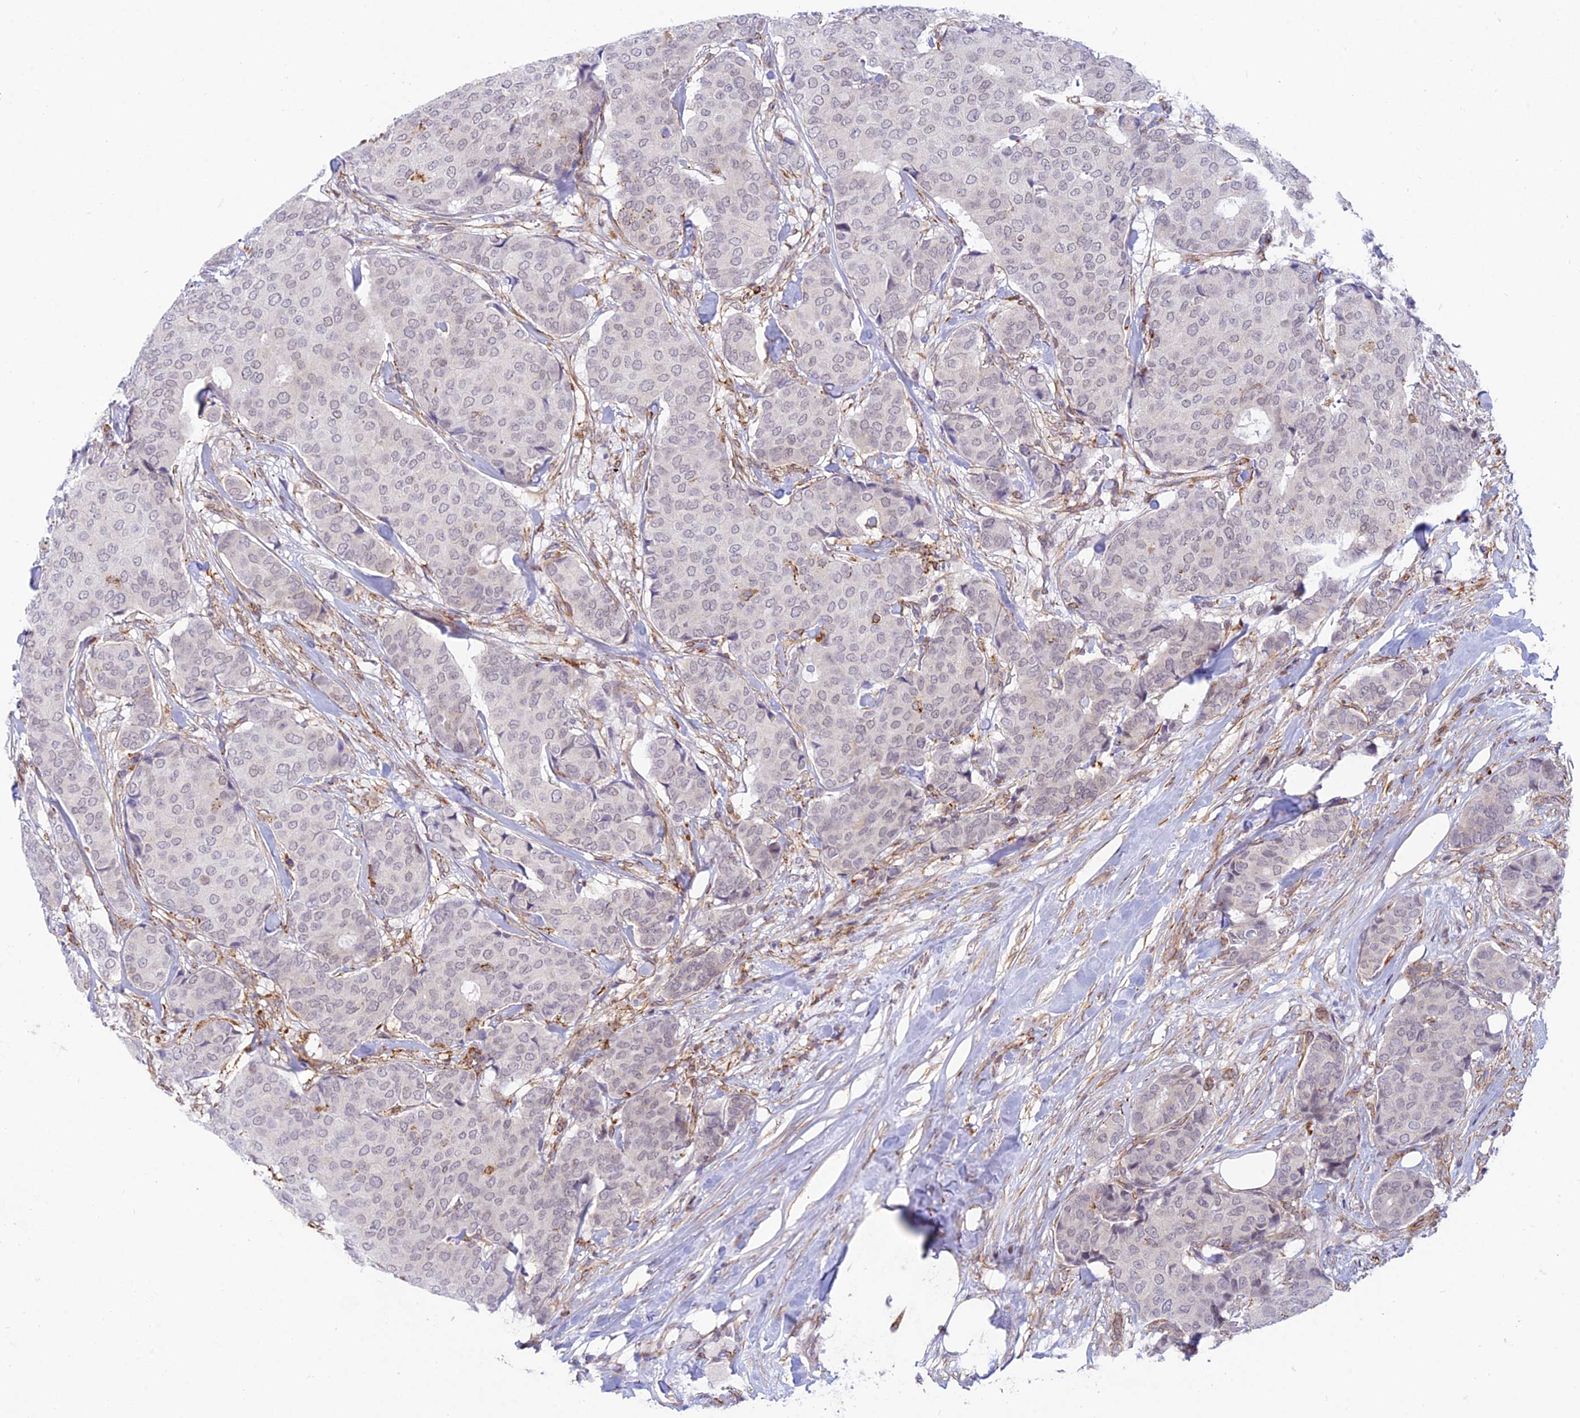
{"staining": {"intensity": "moderate", "quantity": "<25%", "location": "cytoplasmic/membranous"}, "tissue": "breast cancer", "cell_type": "Tumor cells", "image_type": "cancer", "snomed": [{"axis": "morphology", "description": "Duct carcinoma"}, {"axis": "topography", "description": "Breast"}], "caption": "About <25% of tumor cells in human breast cancer show moderate cytoplasmic/membranous protein positivity as visualized by brown immunohistochemical staining.", "gene": "SAPCD2", "patient": {"sex": "female", "age": 75}}